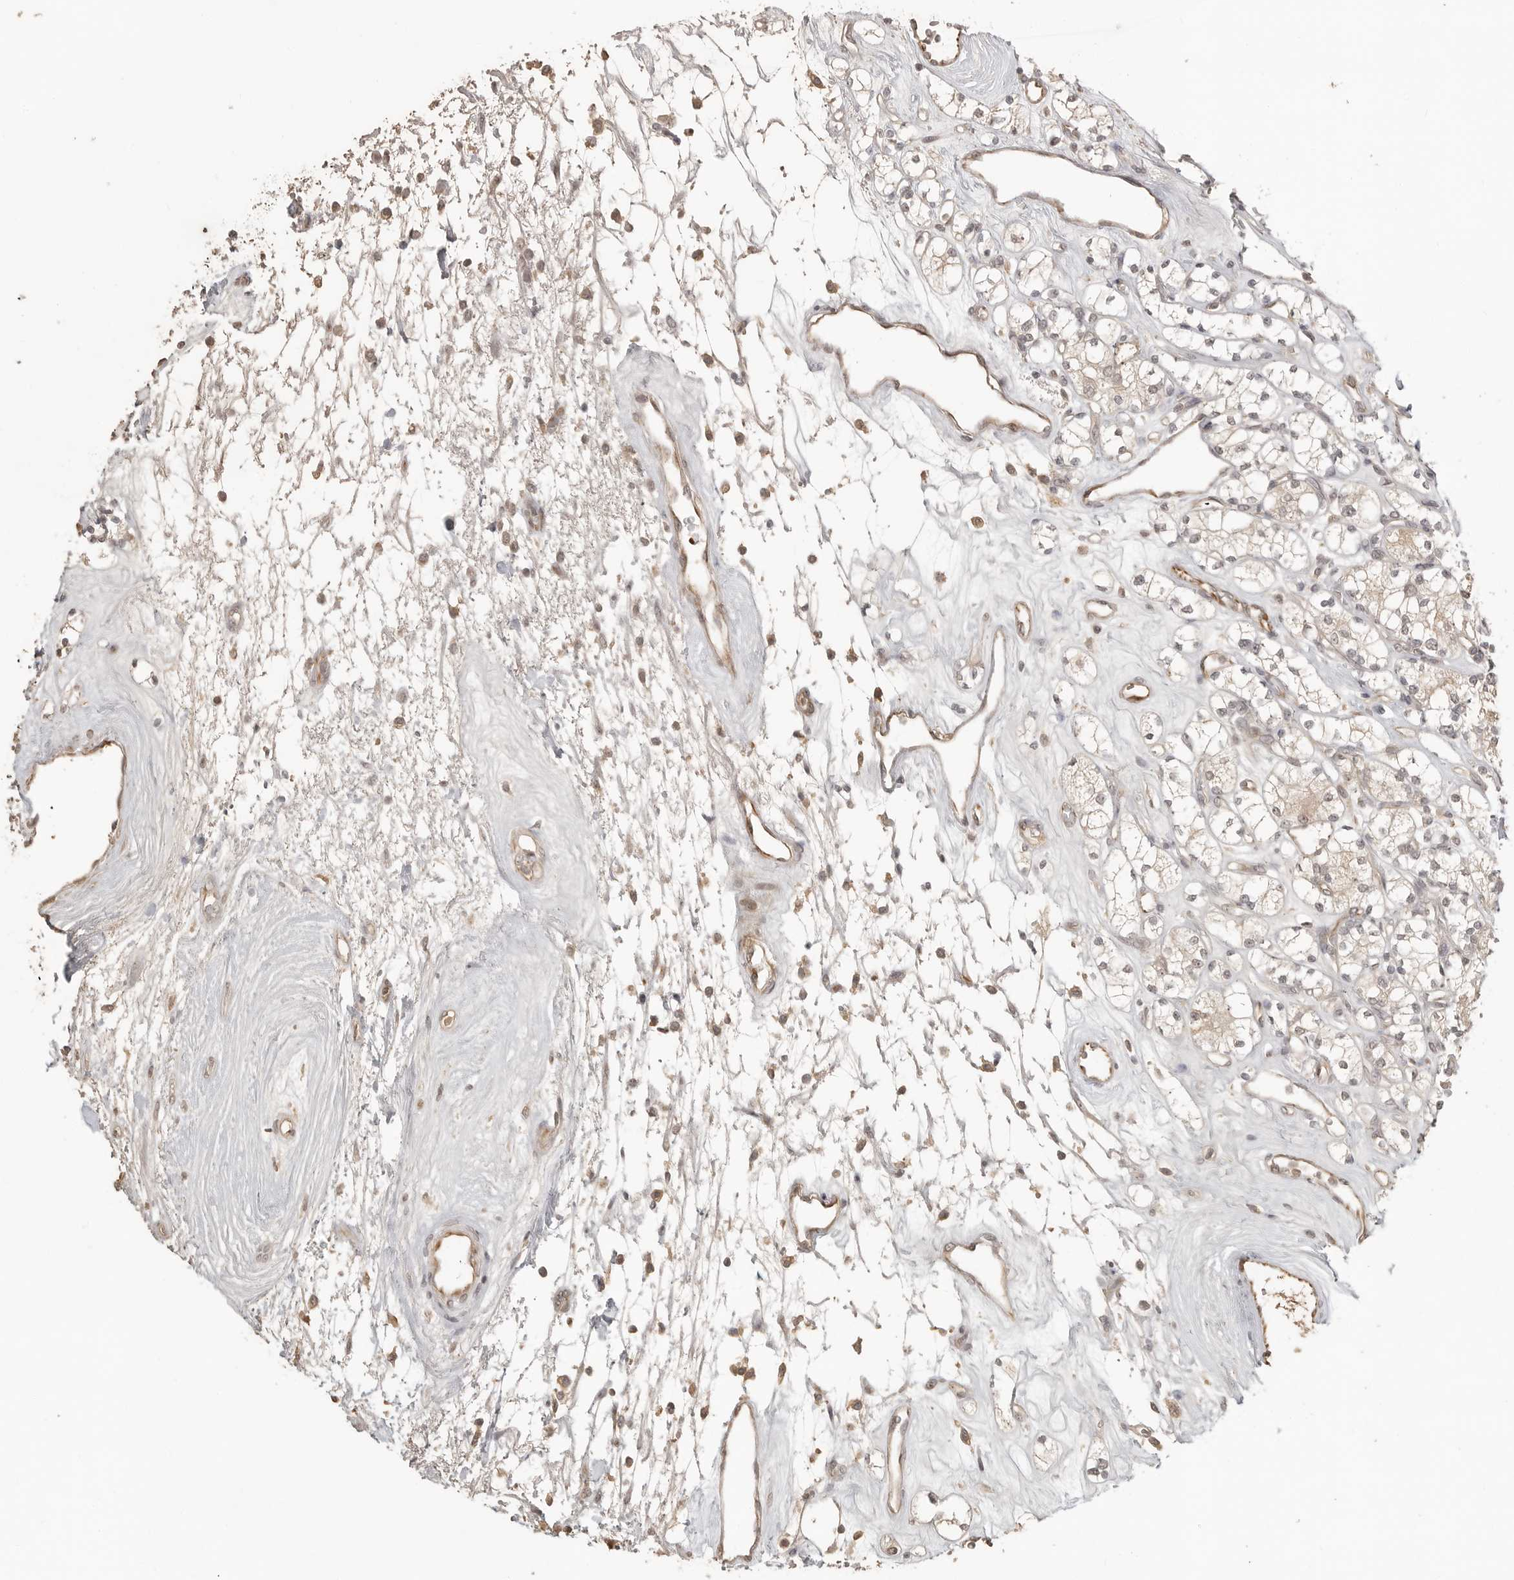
{"staining": {"intensity": "weak", "quantity": "<25%", "location": "cytoplasmic/membranous"}, "tissue": "renal cancer", "cell_type": "Tumor cells", "image_type": "cancer", "snomed": [{"axis": "morphology", "description": "Adenocarcinoma, NOS"}, {"axis": "topography", "description": "Kidney"}], "caption": "Immunohistochemistry histopathology image of neoplastic tissue: human renal adenocarcinoma stained with DAB displays no significant protein staining in tumor cells. (DAB (3,3'-diaminobenzidine) IHC visualized using brightfield microscopy, high magnification).", "gene": "SMG8", "patient": {"sex": "male", "age": 77}}